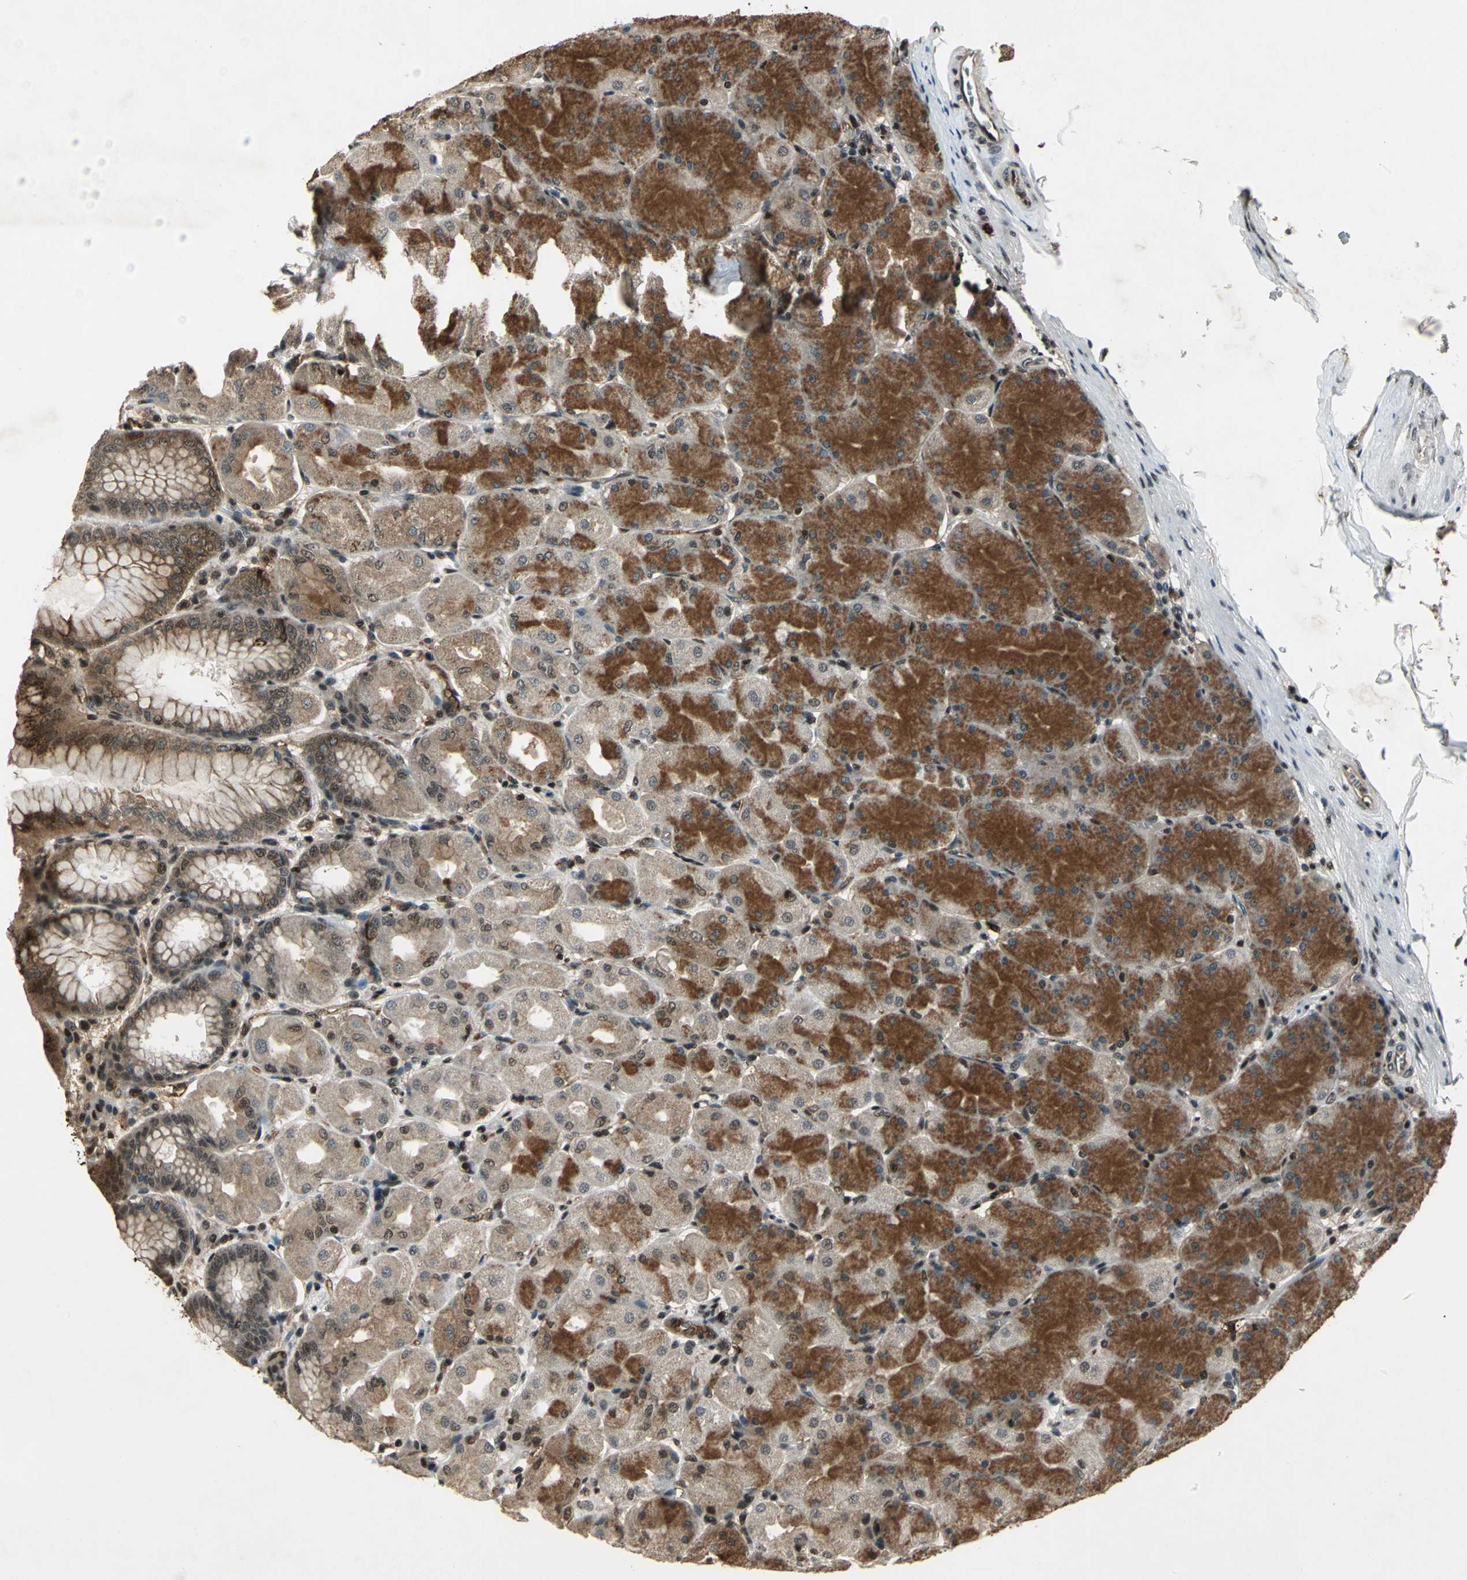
{"staining": {"intensity": "moderate", "quantity": "25%-75%", "location": "cytoplasmic/membranous,nuclear"}, "tissue": "stomach", "cell_type": "Glandular cells", "image_type": "normal", "snomed": [{"axis": "morphology", "description": "Normal tissue, NOS"}, {"axis": "topography", "description": "Stomach, upper"}], "caption": "Unremarkable stomach reveals moderate cytoplasmic/membranous,nuclear expression in about 25%-75% of glandular cells.", "gene": "NR2C2", "patient": {"sex": "female", "age": 56}}